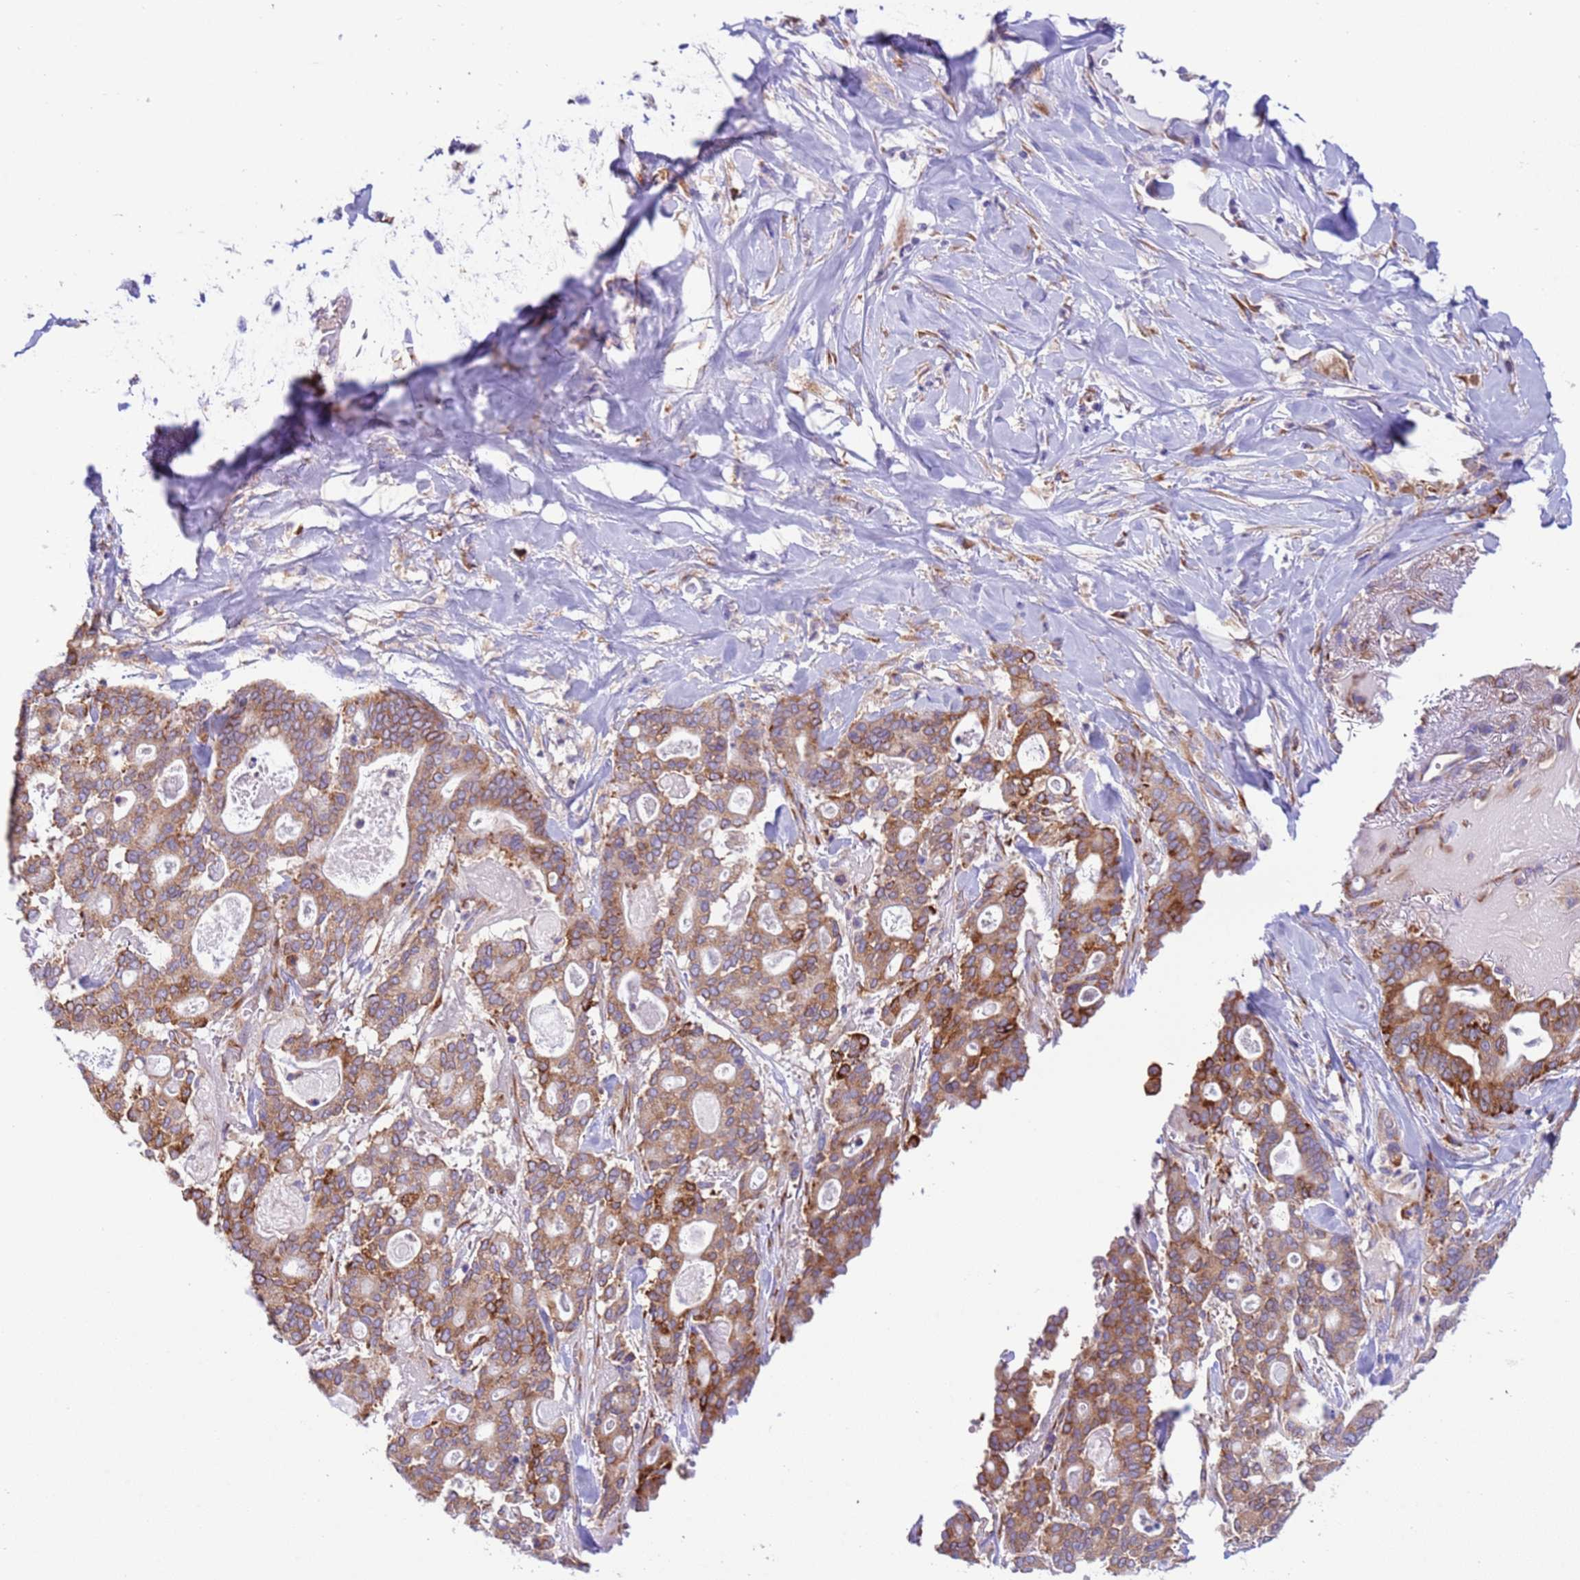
{"staining": {"intensity": "strong", "quantity": ">75%", "location": "cytoplasmic/membranous"}, "tissue": "pancreatic cancer", "cell_type": "Tumor cells", "image_type": "cancer", "snomed": [{"axis": "morphology", "description": "Adenocarcinoma, NOS"}, {"axis": "topography", "description": "Pancreas"}], "caption": "Immunohistochemical staining of adenocarcinoma (pancreatic) exhibits high levels of strong cytoplasmic/membranous expression in about >75% of tumor cells.", "gene": "VARS1", "patient": {"sex": "male", "age": 63}}